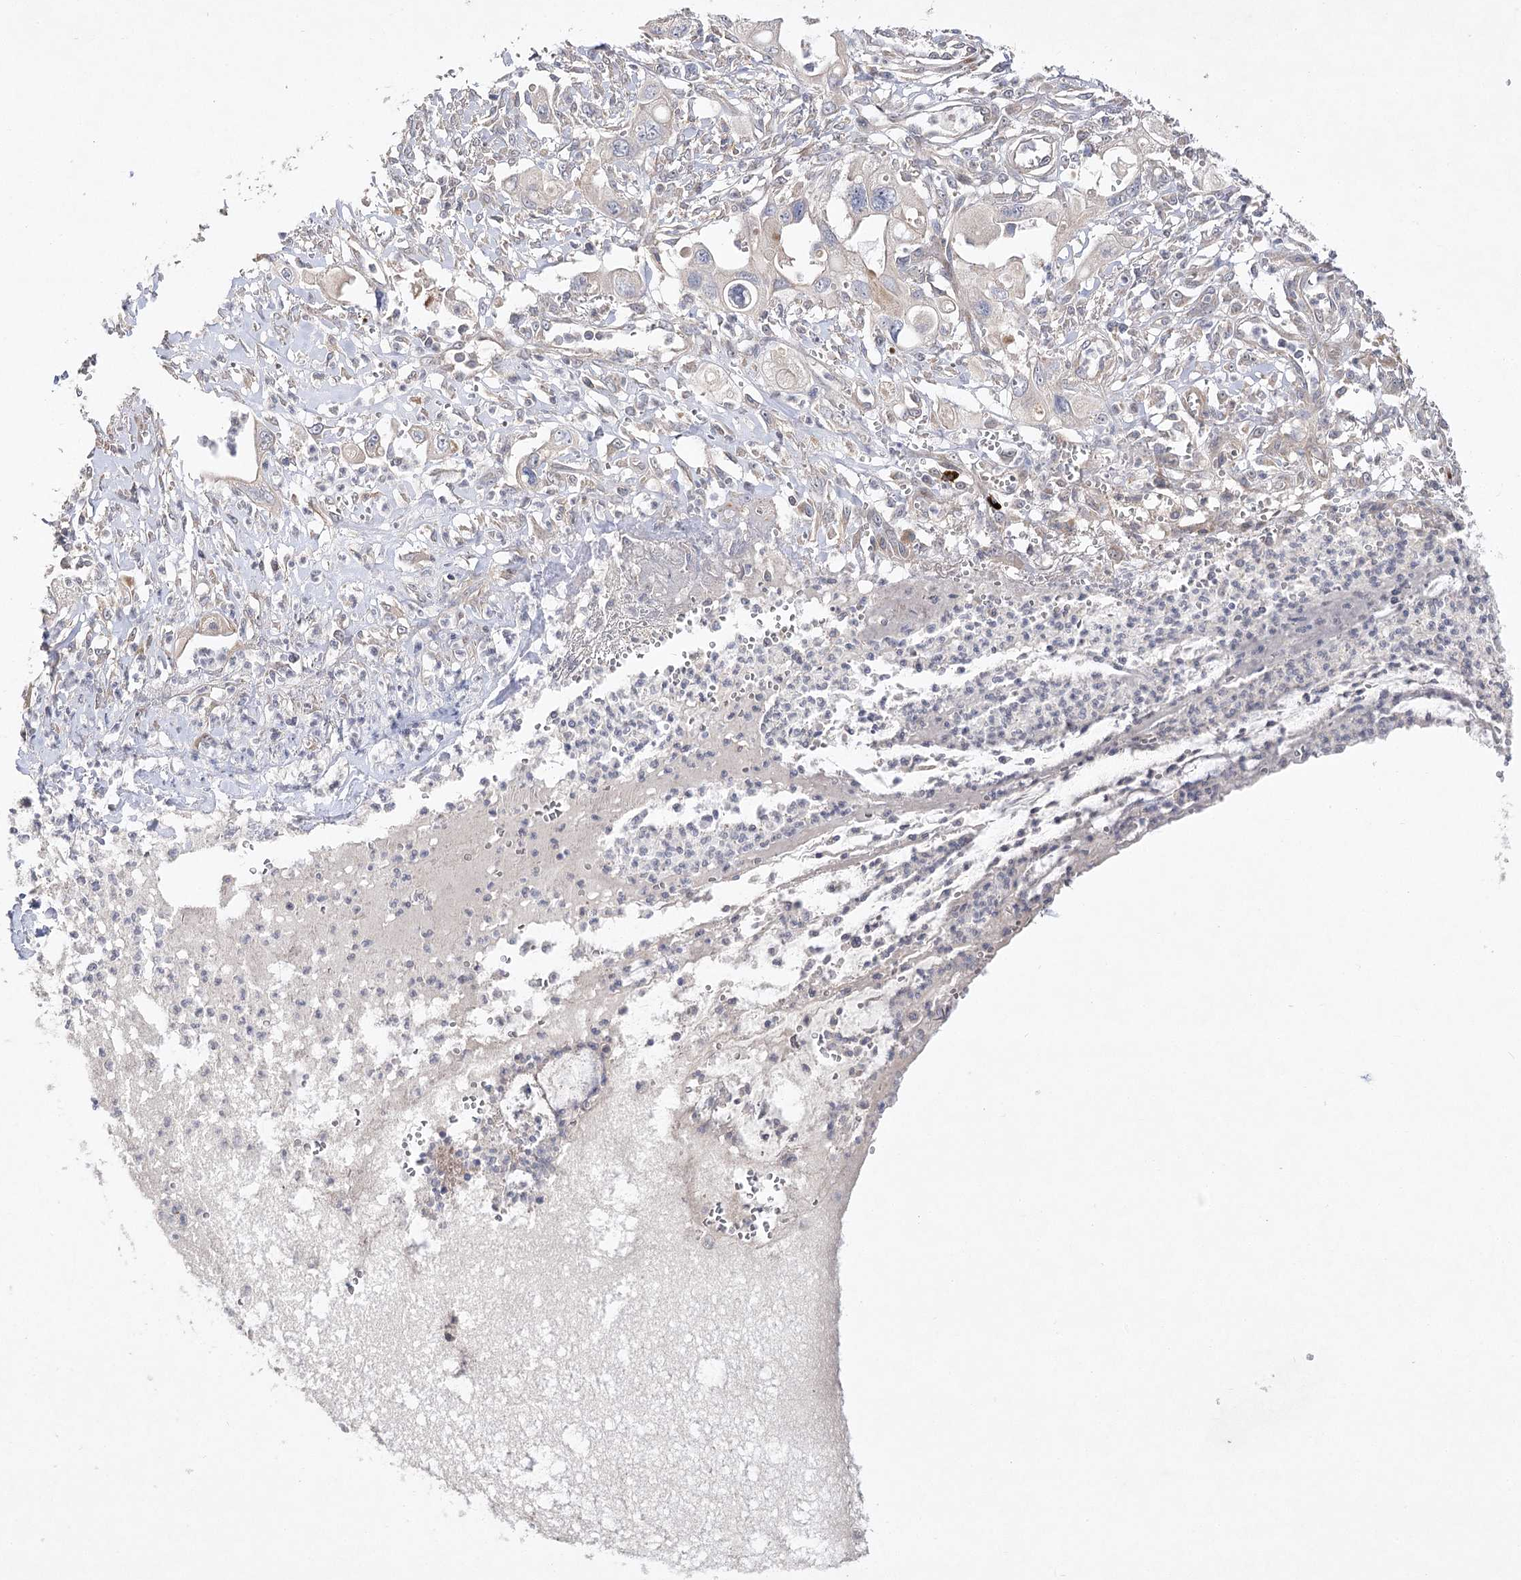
{"staining": {"intensity": "negative", "quantity": "none", "location": "none"}, "tissue": "pancreatic cancer", "cell_type": "Tumor cells", "image_type": "cancer", "snomed": [{"axis": "morphology", "description": "Adenocarcinoma, NOS"}, {"axis": "topography", "description": "Pancreas"}], "caption": "Tumor cells are negative for brown protein staining in pancreatic cancer (adenocarcinoma).", "gene": "OBSL1", "patient": {"sex": "male", "age": 68}}